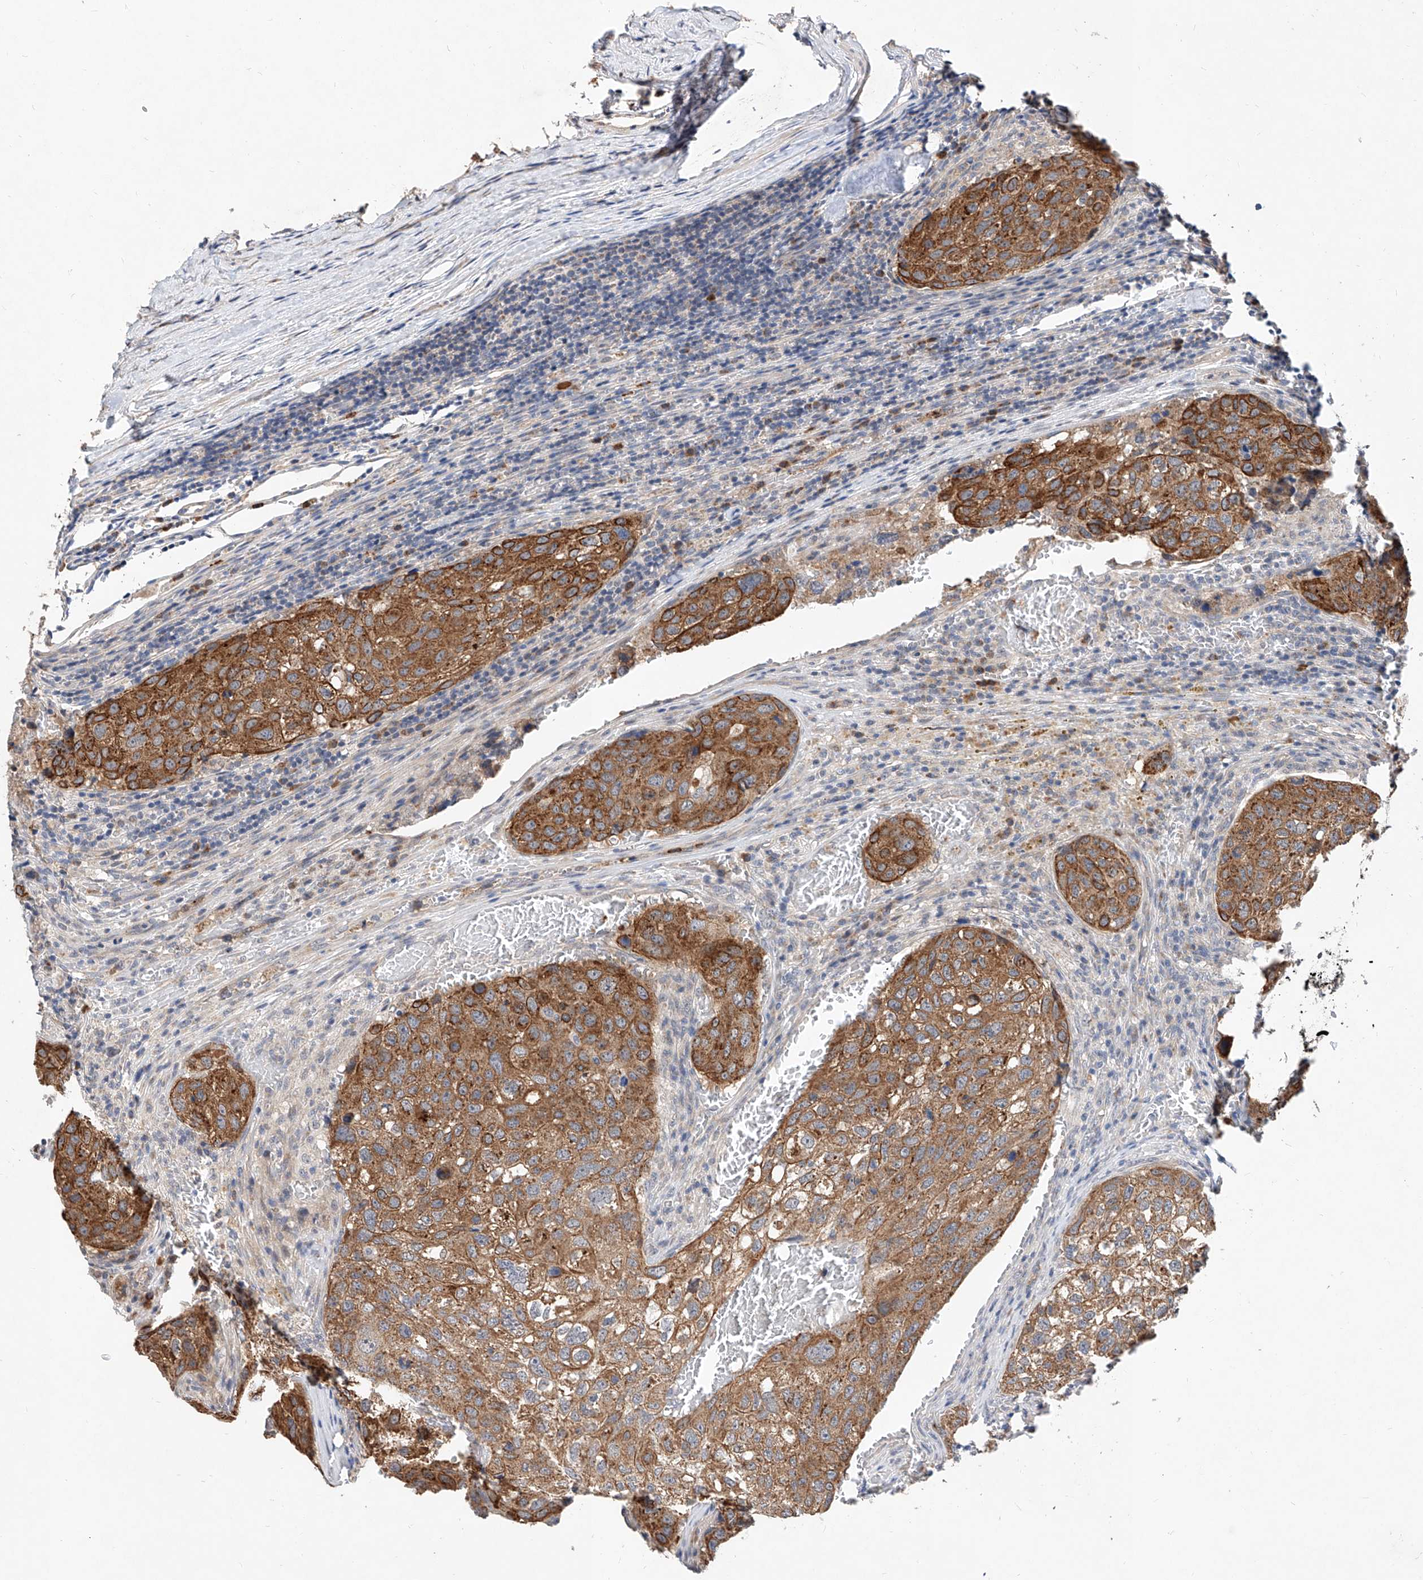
{"staining": {"intensity": "strong", "quantity": ">75%", "location": "cytoplasmic/membranous"}, "tissue": "urothelial cancer", "cell_type": "Tumor cells", "image_type": "cancer", "snomed": [{"axis": "morphology", "description": "Urothelial carcinoma, High grade"}, {"axis": "topography", "description": "Lymph node"}, {"axis": "topography", "description": "Urinary bladder"}], "caption": "Immunohistochemical staining of urothelial cancer shows high levels of strong cytoplasmic/membranous staining in approximately >75% of tumor cells.", "gene": "MFSD4B", "patient": {"sex": "male", "age": 51}}